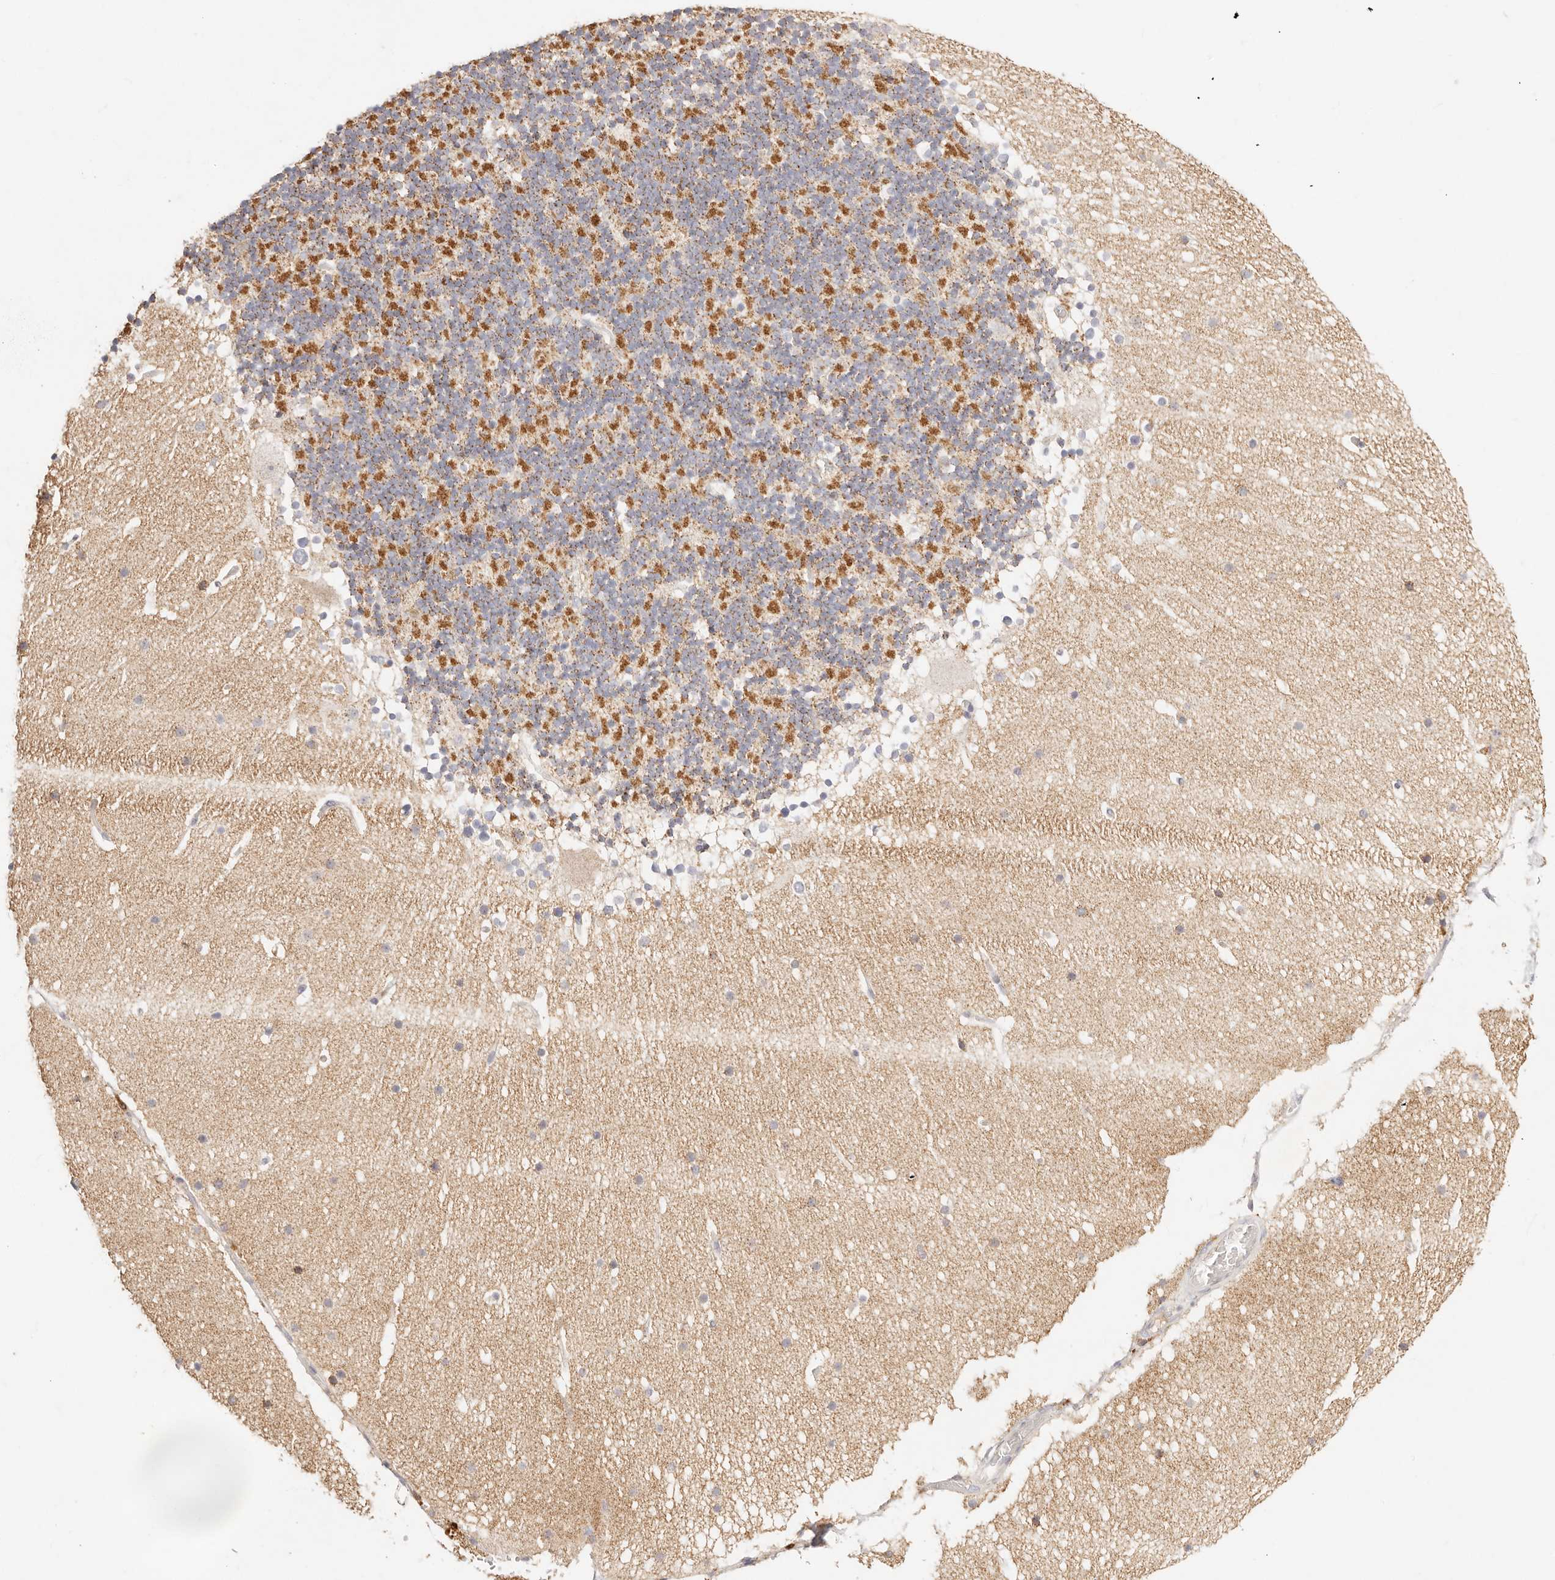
{"staining": {"intensity": "strong", "quantity": ">75%", "location": "cytoplasmic/membranous"}, "tissue": "cerebellum", "cell_type": "Cells in granular layer", "image_type": "normal", "snomed": [{"axis": "morphology", "description": "Normal tissue, NOS"}, {"axis": "topography", "description": "Cerebellum"}], "caption": "A high-resolution histopathology image shows immunohistochemistry staining of benign cerebellum, which shows strong cytoplasmic/membranous expression in about >75% of cells in granular layer.", "gene": "HK2", "patient": {"sex": "male", "age": 57}}